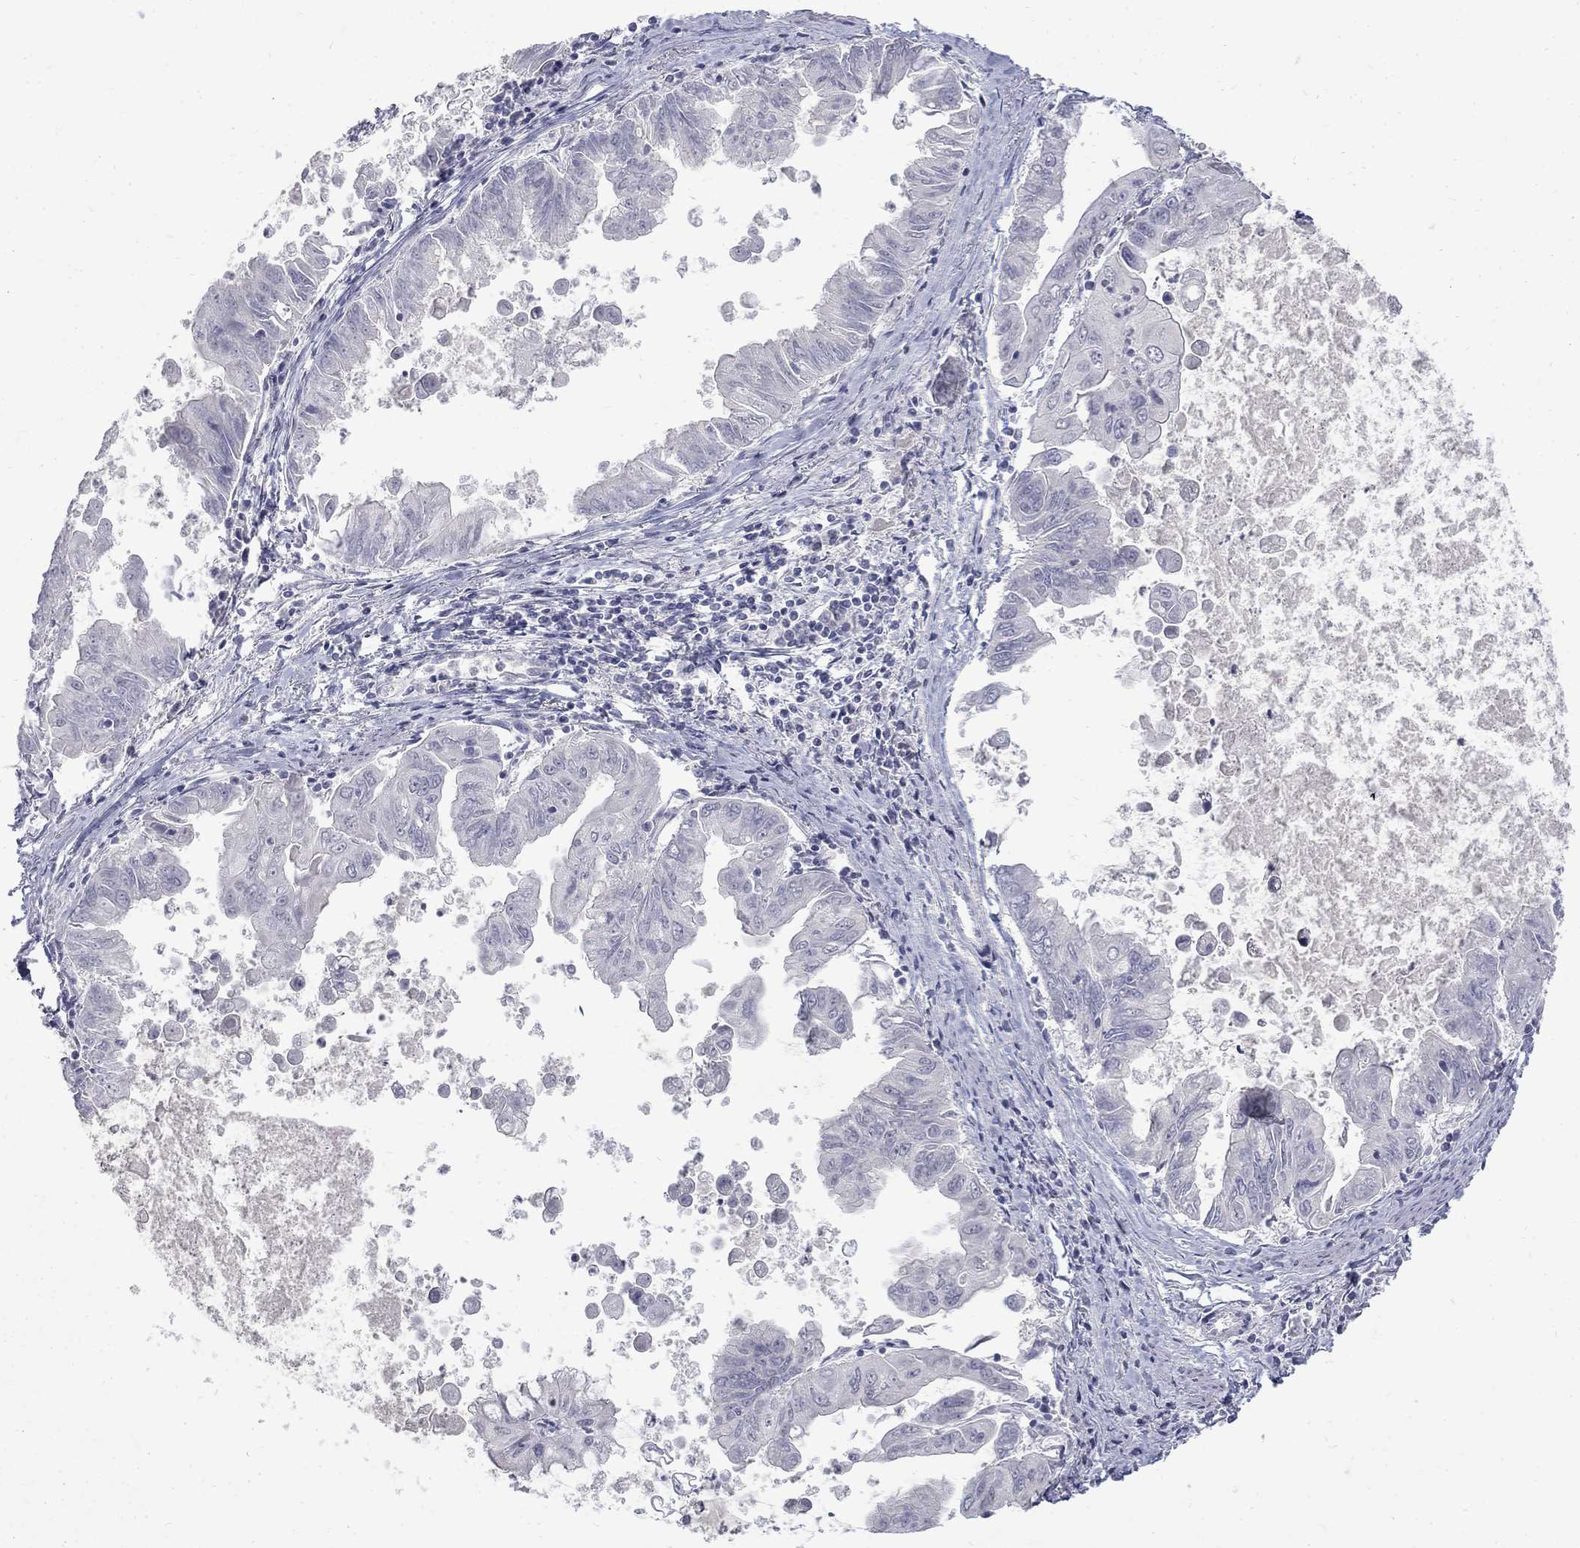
{"staining": {"intensity": "negative", "quantity": "none", "location": "none"}, "tissue": "stomach cancer", "cell_type": "Tumor cells", "image_type": "cancer", "snomed": [{"axis": "morphology", "description": "Adenocarcinoma, NOS"}, {"axis": "topography", "description": "Stomach, upper"}], "caption": "Tumor cells are negative for brown protein staining in stomach cancer (adenocarcinoma).", "gene": "CTNND2", "patient": {"sex": "male", "age": 80}}